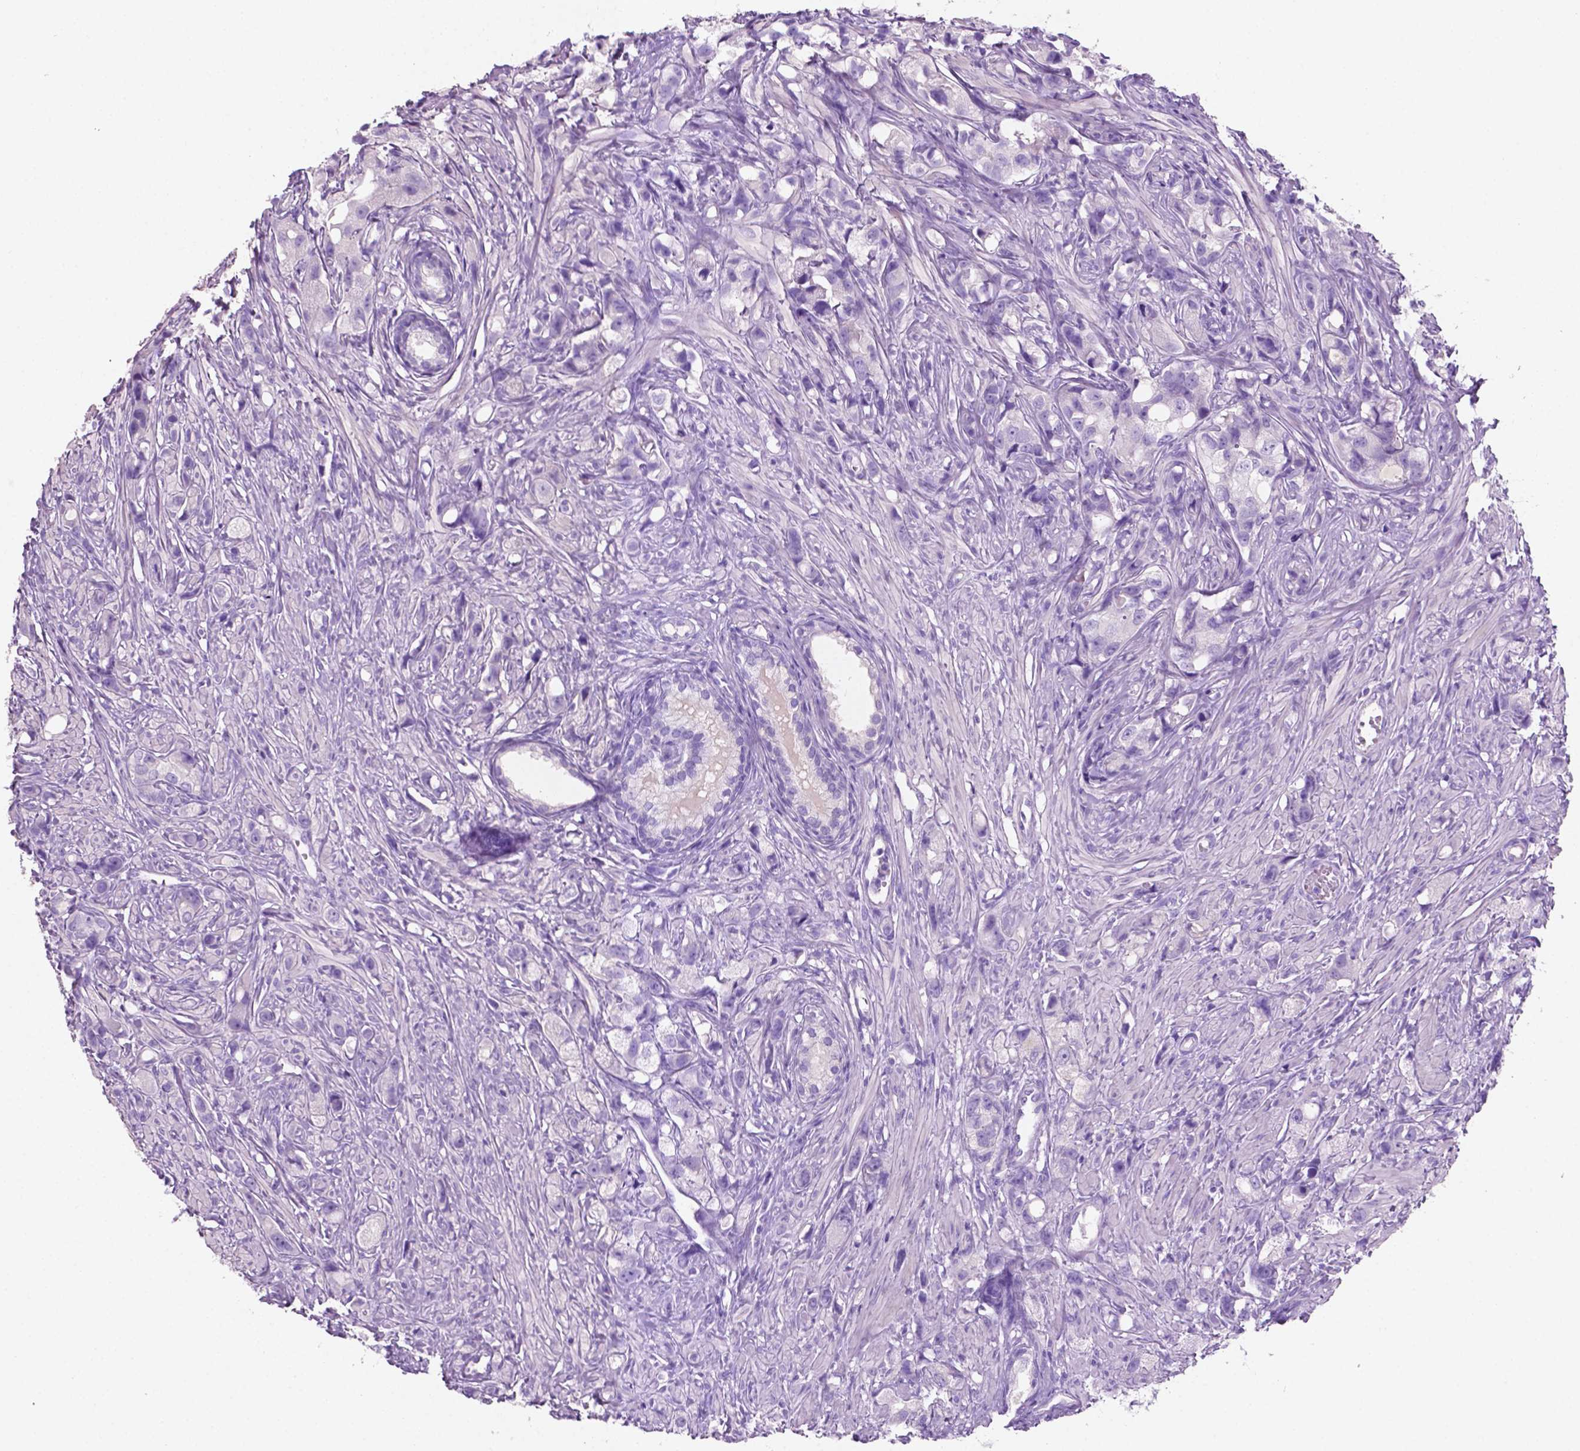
{"staining": {"intensity": "negative", "quantity": "none", "location": "none"}, "tissue": "prostate cancer", "cell_type": "Tumor cells", "image_type": "cancer", "snomed": [{"axis": "morphology", "description": "Adenocarcinoma, High grade"}, {"axis": "topography", "description": "Prostate"}], "caption": "Human high-grade adenocarcinoma (prostate) stained for a protein using immunohistochemistry demonstrates no expression in tumor cells.", "gene": "POU4F1", "patient": {"sex": "male", "age": 75}}